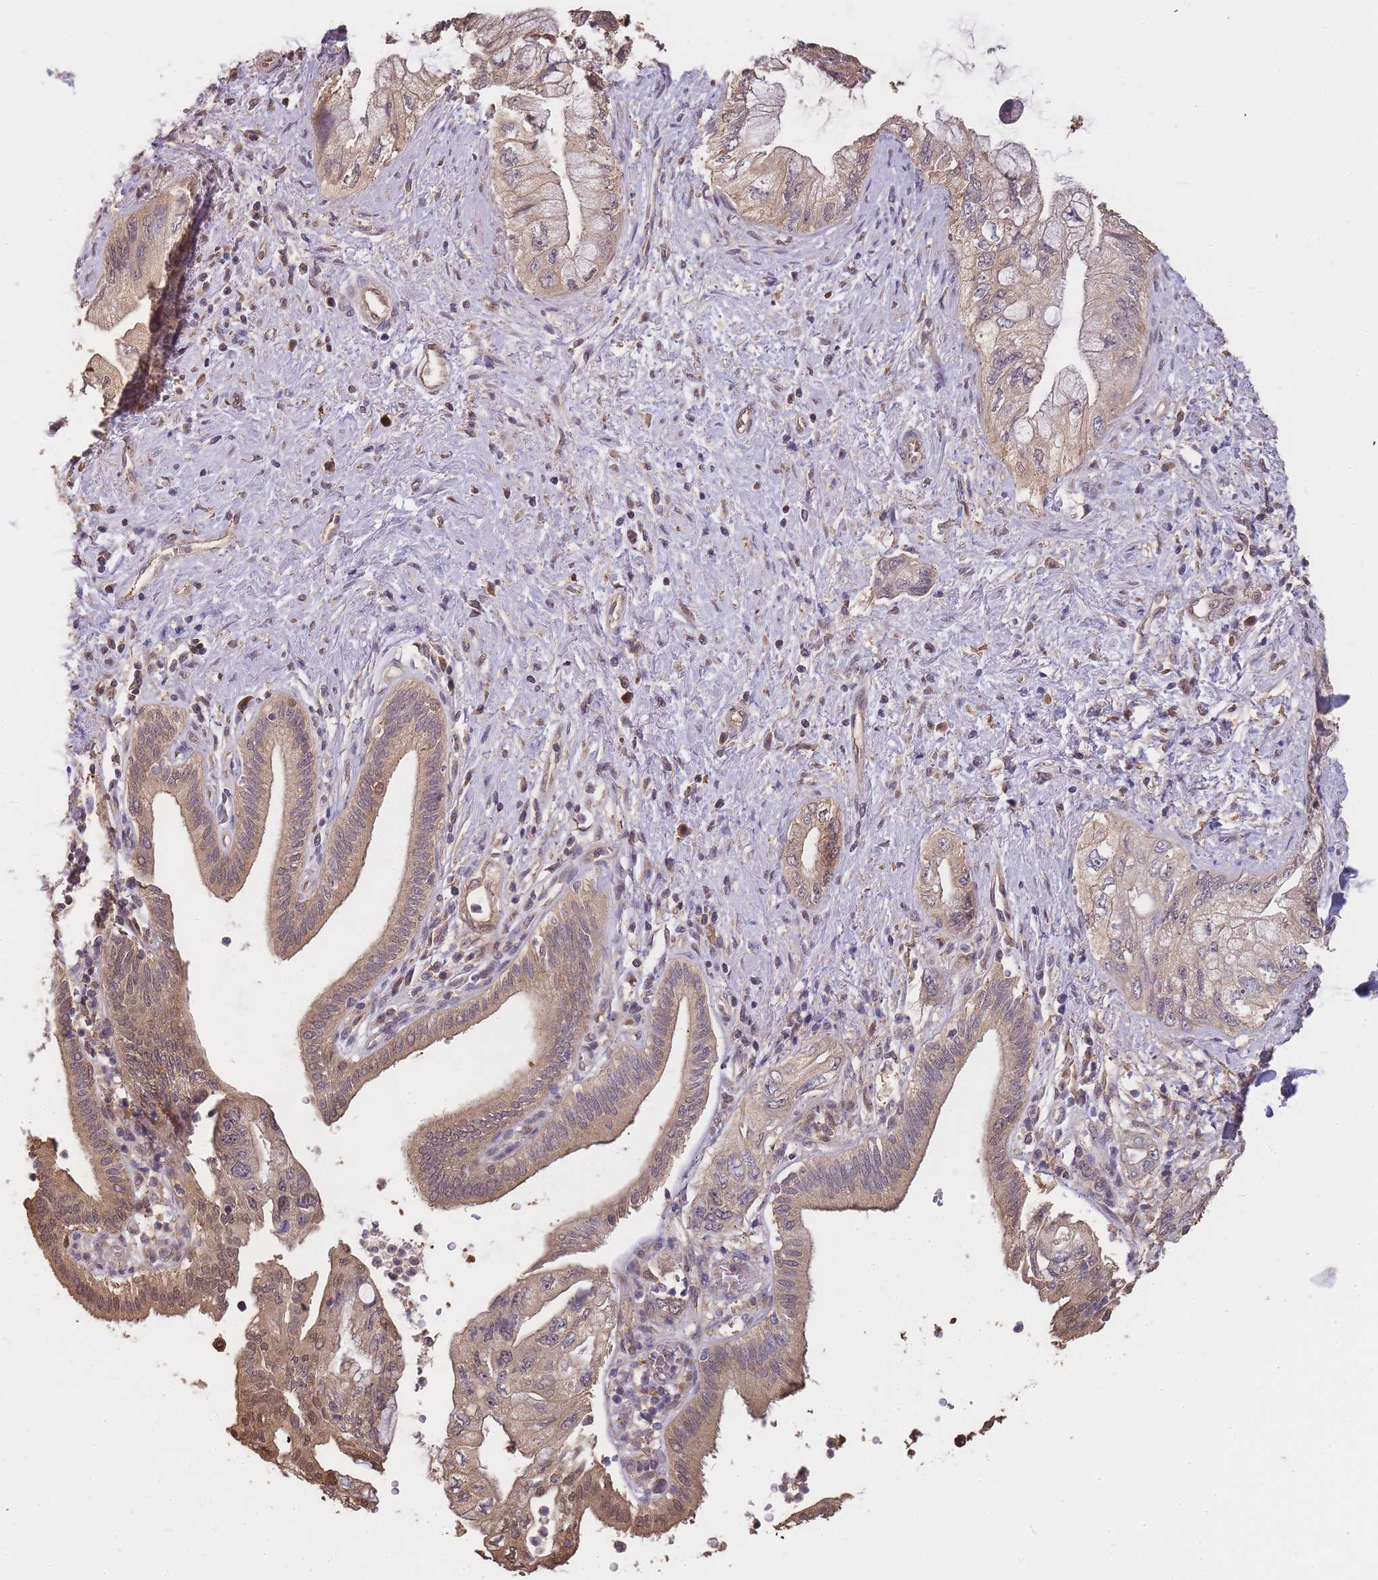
{"staining": {"intensity": "moderate", "quantity": ">75%", "location": "cytoplasmic/membranous,nuclear"}, "tissue": "pancreatic cancer", "cell_type": "Tumor cells", "image_type": "cancer", "snomed": [{"axis": "morphology", "description": "Adenocarcinoma, NOS"}, {"axis": "topography", "description": "Pancreas"}], "caption": "Adenocarcinoma (pancreatic) tissue displays moderate cytoplasmic/membranous and nuclear positivity in about >75% of tumor cells, visualized by immunohistochemistry. (Stains: DAB in brown, nuclei in blue, Microscopy: brightfield microscopy at high magnification).", "gene": "CDKN2AIPNL", "patient": {"sex": "female", "age": 73}}